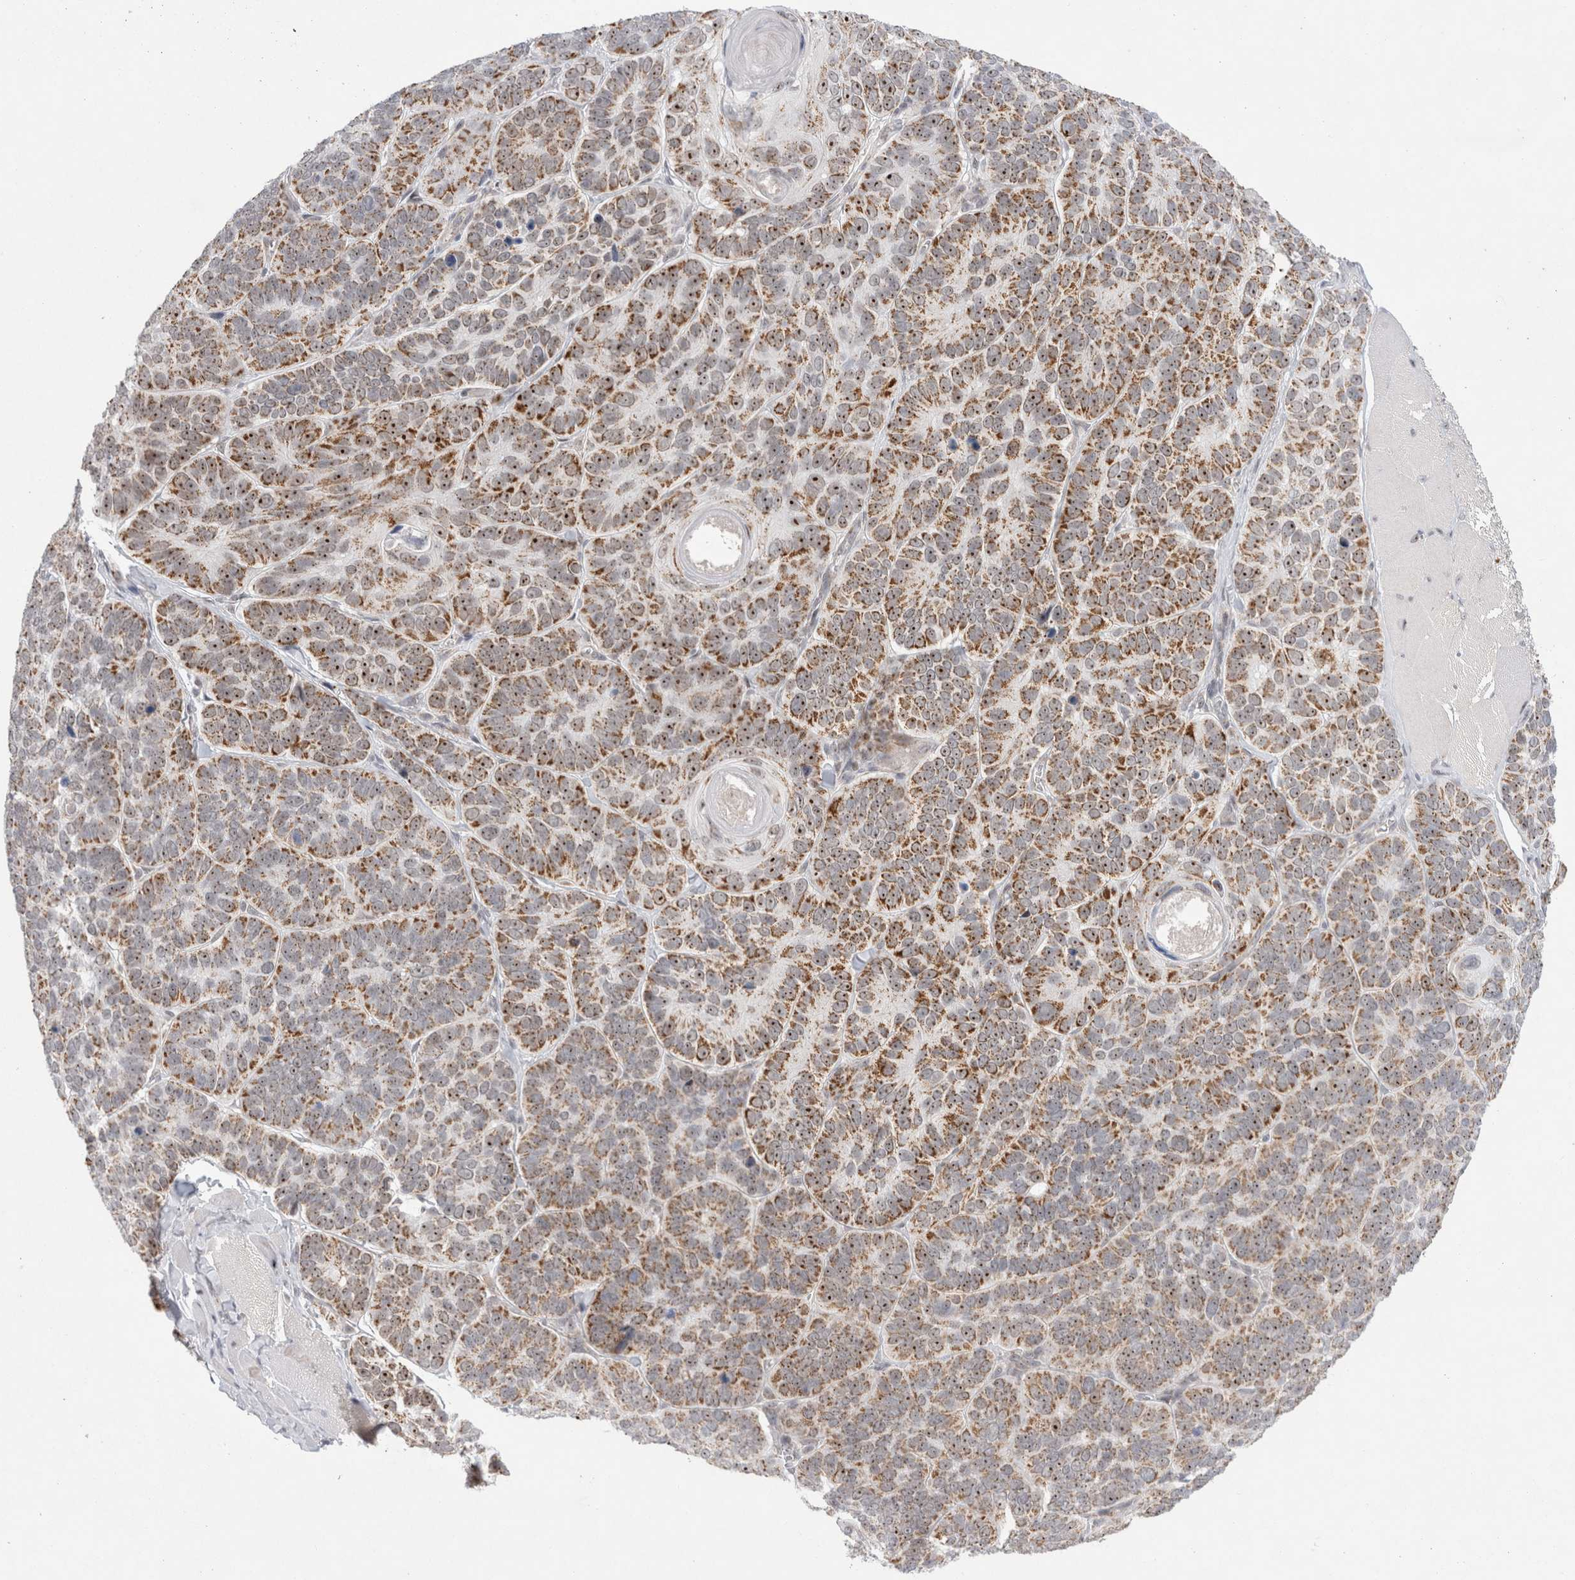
{"staining": {"intensity": "moderate", "quantity": ">75%", "location": "cytoplasmic/membranous,nuclear"}, "tissue": "skin cancer", "cell_type": "Tumor cells", "image_type": "cancer", "snomed": [{"axis": "morphology", "description": "Basal cell carcinoma"}, {"axis": "topography", "description": "Skin"}], "caption": "Brown immunohistochemical staining in basal cell carcinoma (skin) reveals moderate cytoplasmic/membranous and nuclear expression in about >75% of tumor cells.", "gene": "MRPL37", "patient": {"sex": "male", "age": 62}}